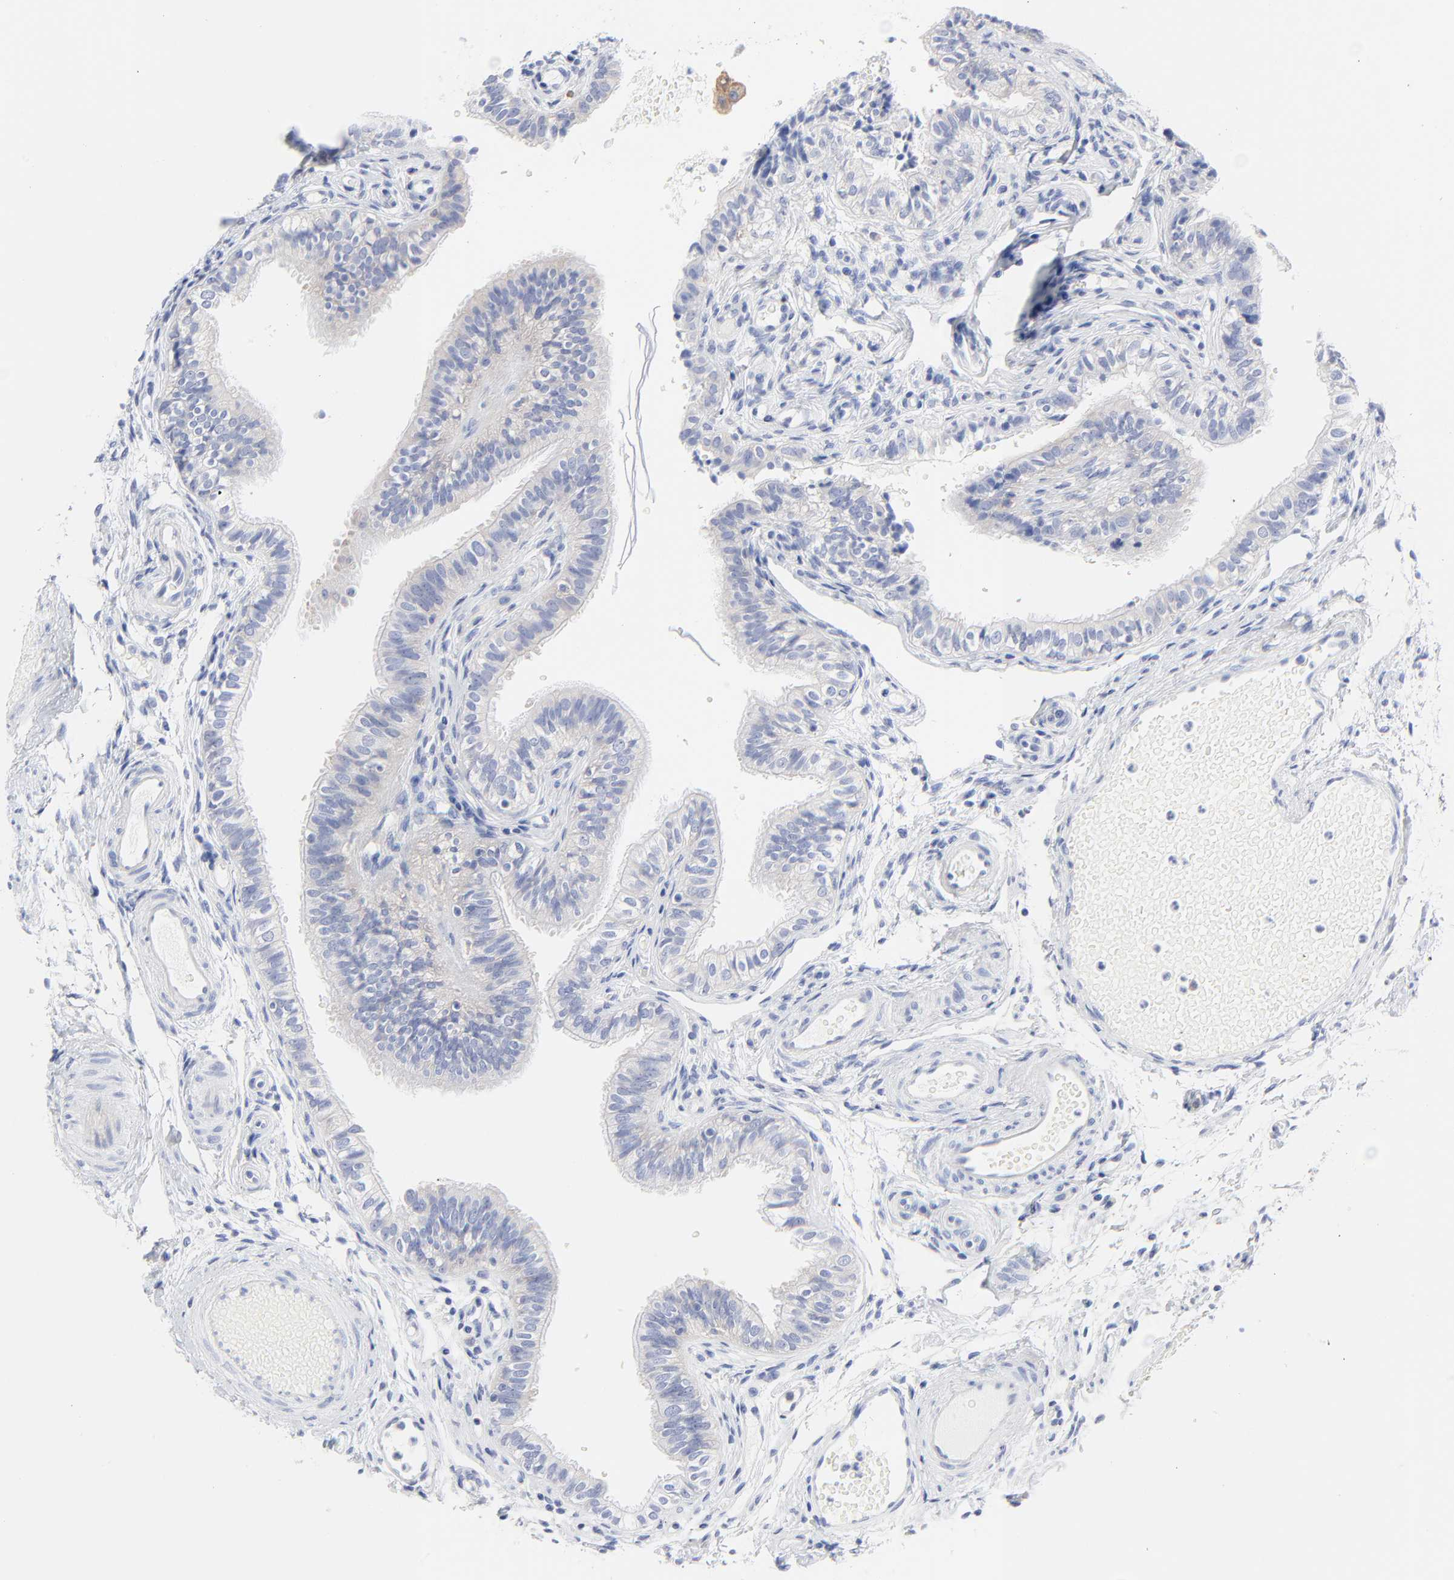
{"staining": {"intensity": "negative", "quantity": "none", "location": "none"}, "tissue": "fallopian tube", "cell_type": "Glandular cells", "image_type": "normal", "snomed": [{"axis": "morphology", "description": "Normal tissue, NOS"}, {"axis": "morphology", "description": "Dermoid, NOS"}, {"axis": "topography", "description": "Fallopian tube"}], "caption": "Glandular cells show no significant protein staining in benign fallopian tube.", "gene": "STAT2", "patient": {"sex": "female", "age": 33}}